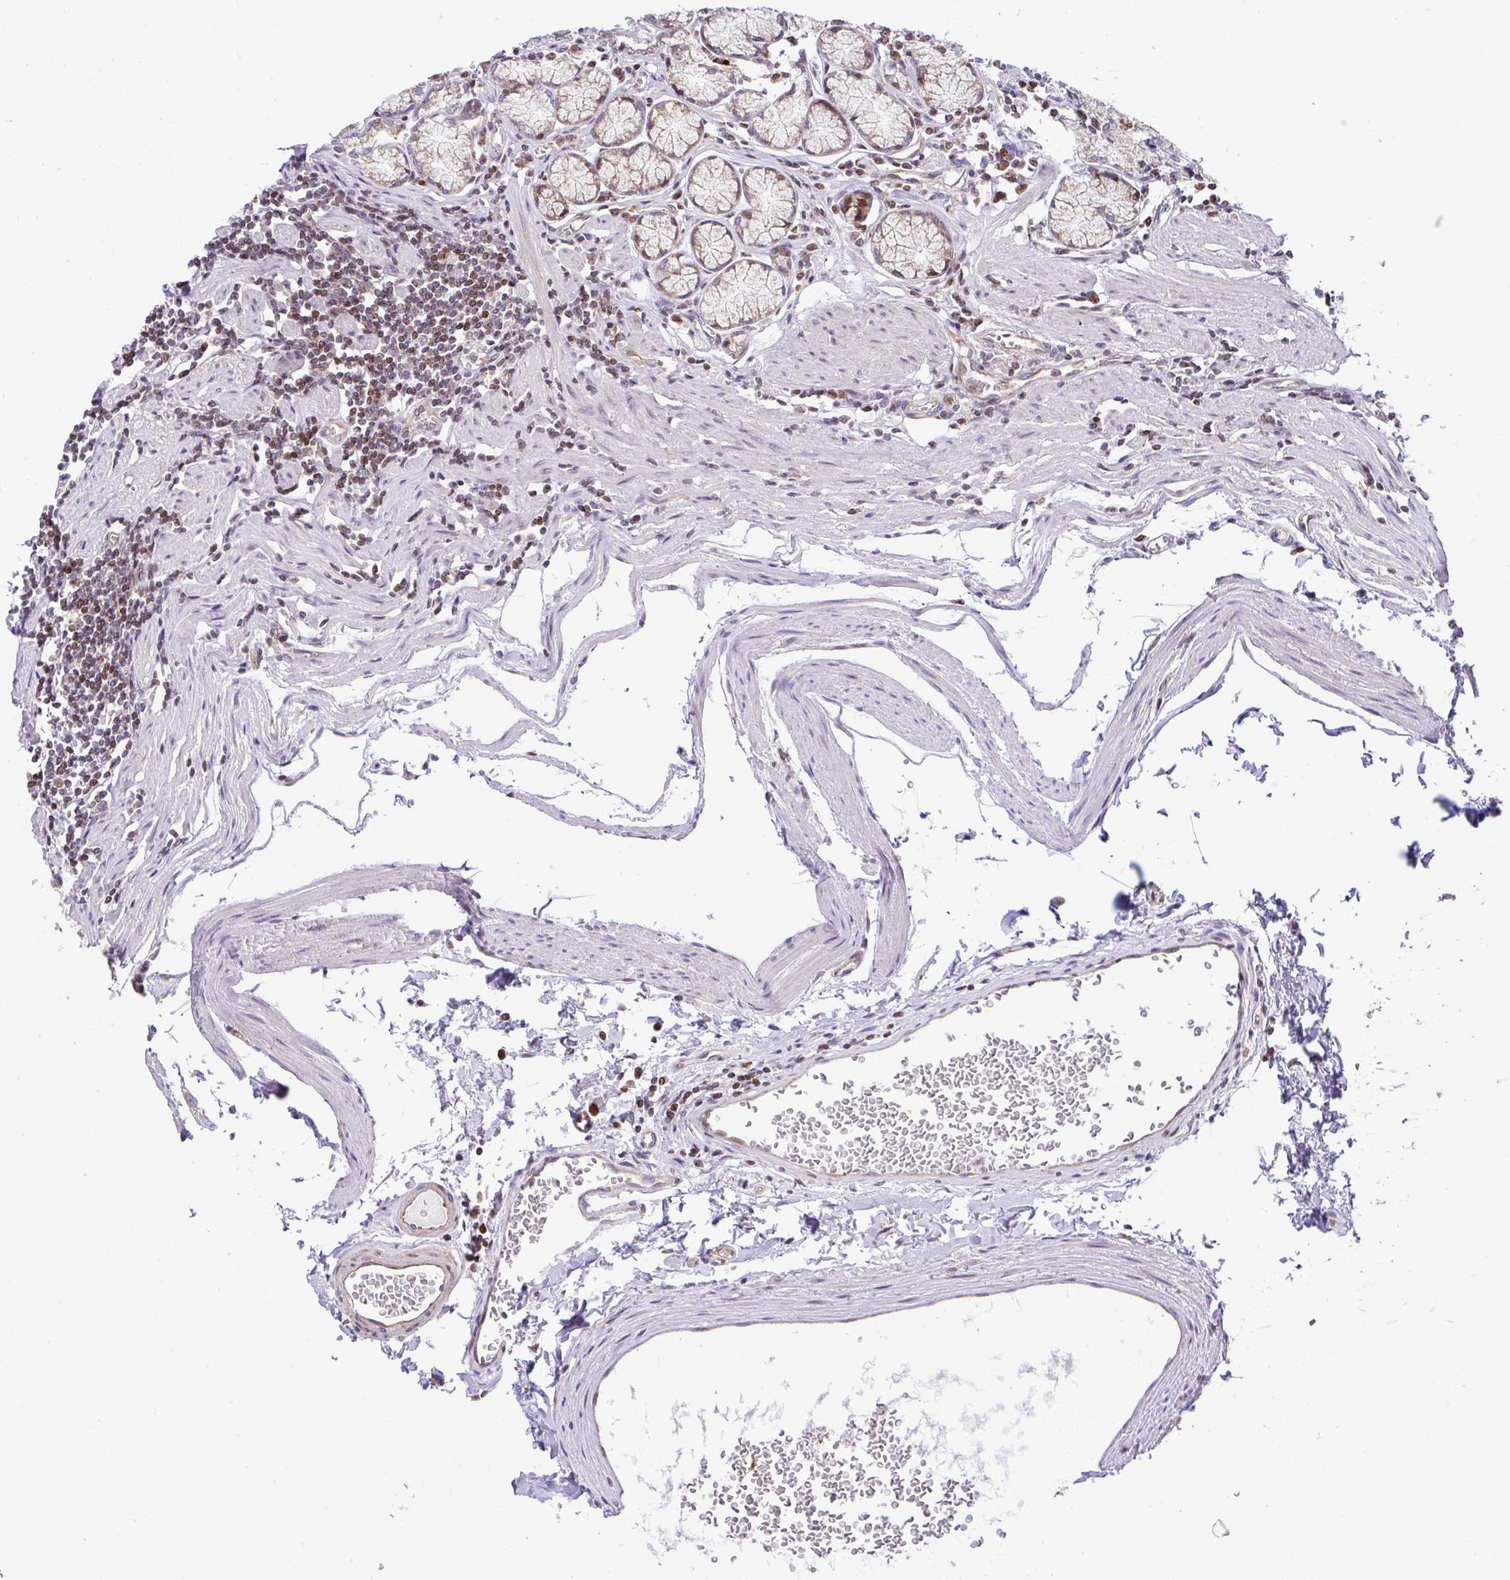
{"staining": {"intensity": "moderate", "quantity": "25%-75%", "location": "cytoplasmic/membranous"}, "tissue": "stomach", "cell_type": "Glandular cells", "image_type": "normal", "snomed": [{"axis": "morphology", "description": "Normal tissue, NOS"}, {"axis": "topography", "description": "Stomach"}], "caption": "The image displays staining of normal stomach, revealing moderate cytoplasmic/membranous protein positivity (brown color) within glandular cells.", "gene": "FIGNL1", "patient": {"sex": "male", "age": 55}}